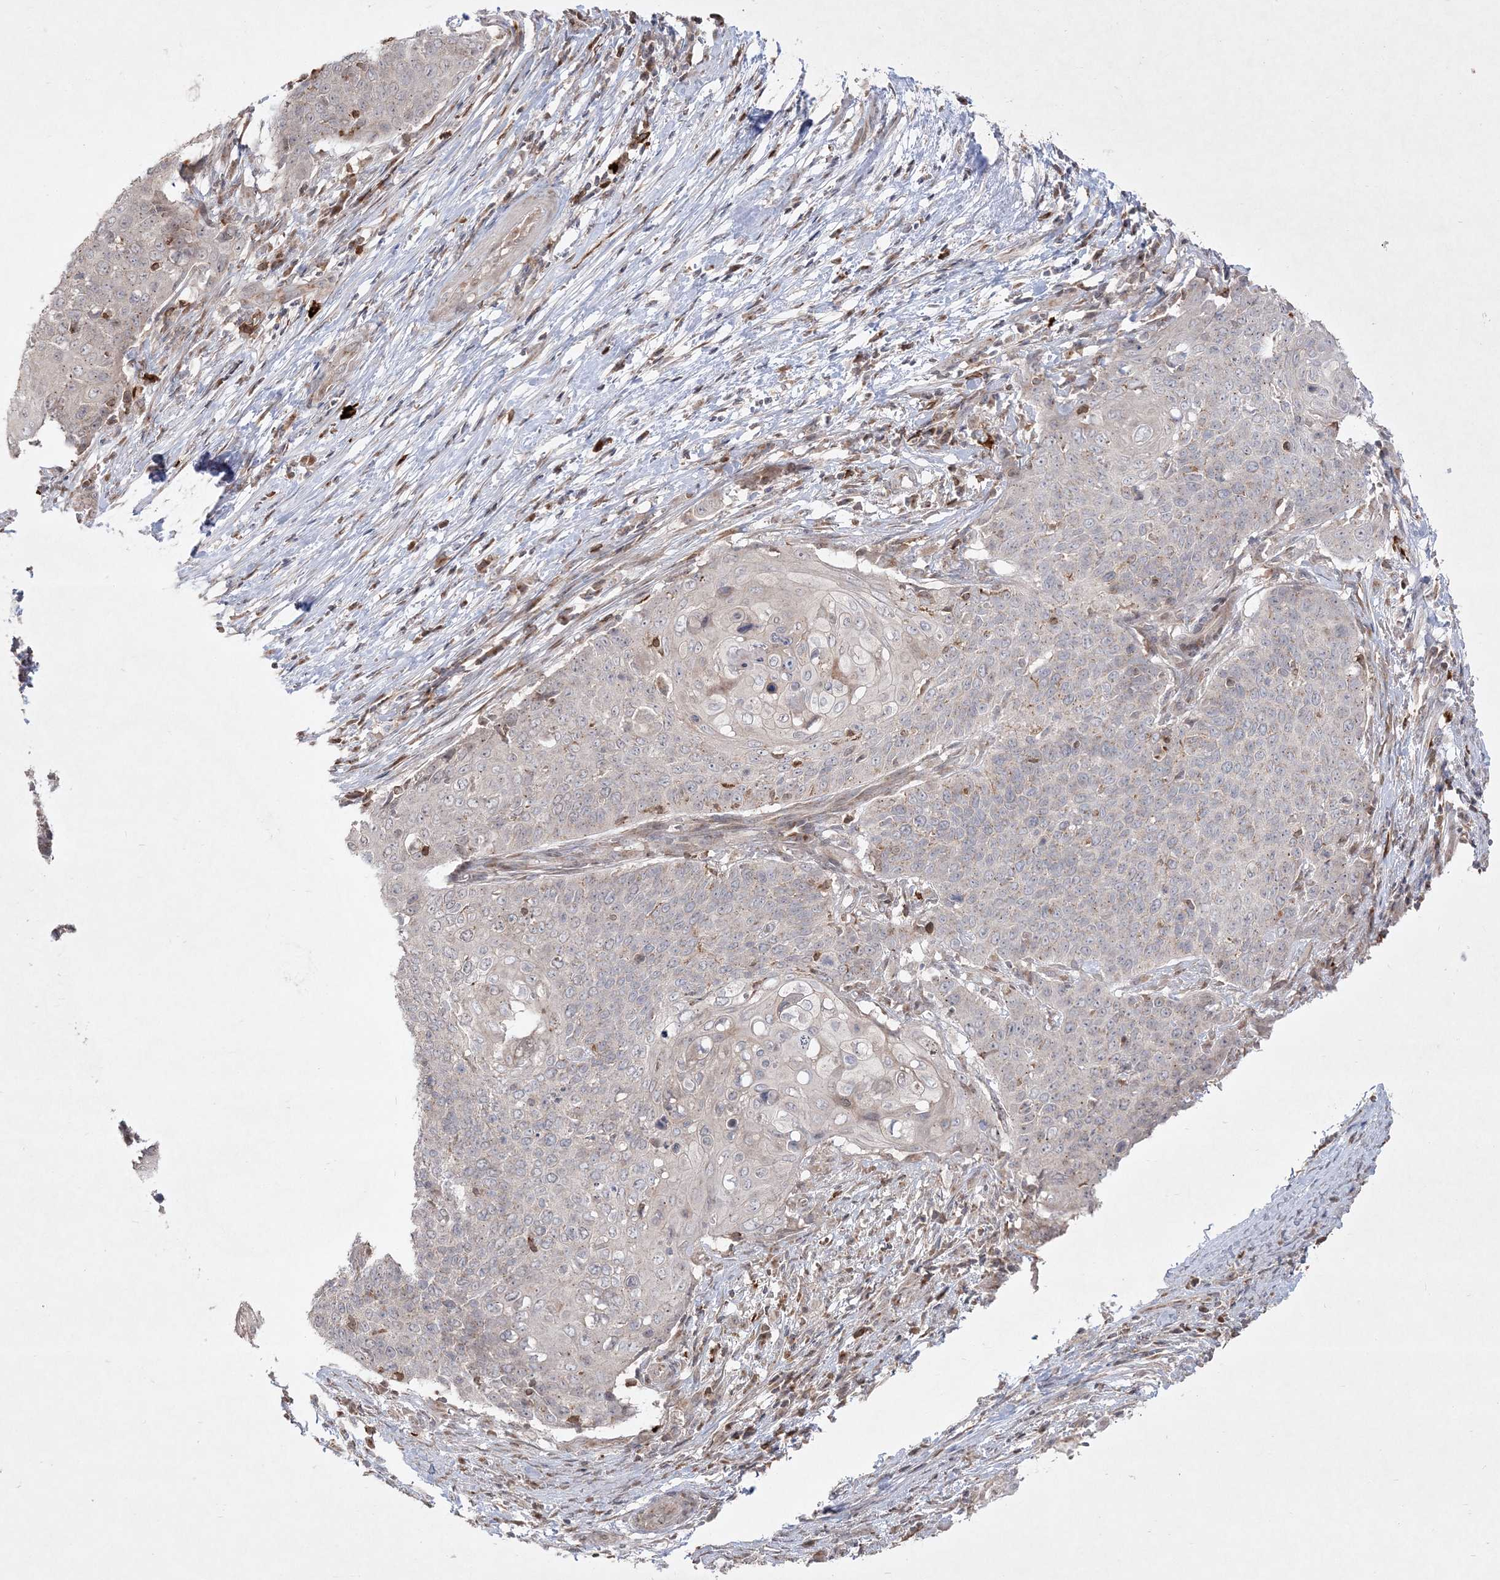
{"staining": {"intensity": "negative", "quantity": "none", "location": "none"}, "tissue": "cervical cancer", "cell_type": "Tumor cells", "image_type": "cancer", "snomed": [{"axis": "morphology", "description": "Squamous cell carcinoma, NOS"}, {"axis": "topography", "description": "Cervix"}], "caption": "Histopathology image shows no protein expression in tumor cells of squamous cell carcinoma (cervical) tissue.", "gene": "CLNK", "patient": {"sex": "female", "age": 39}}